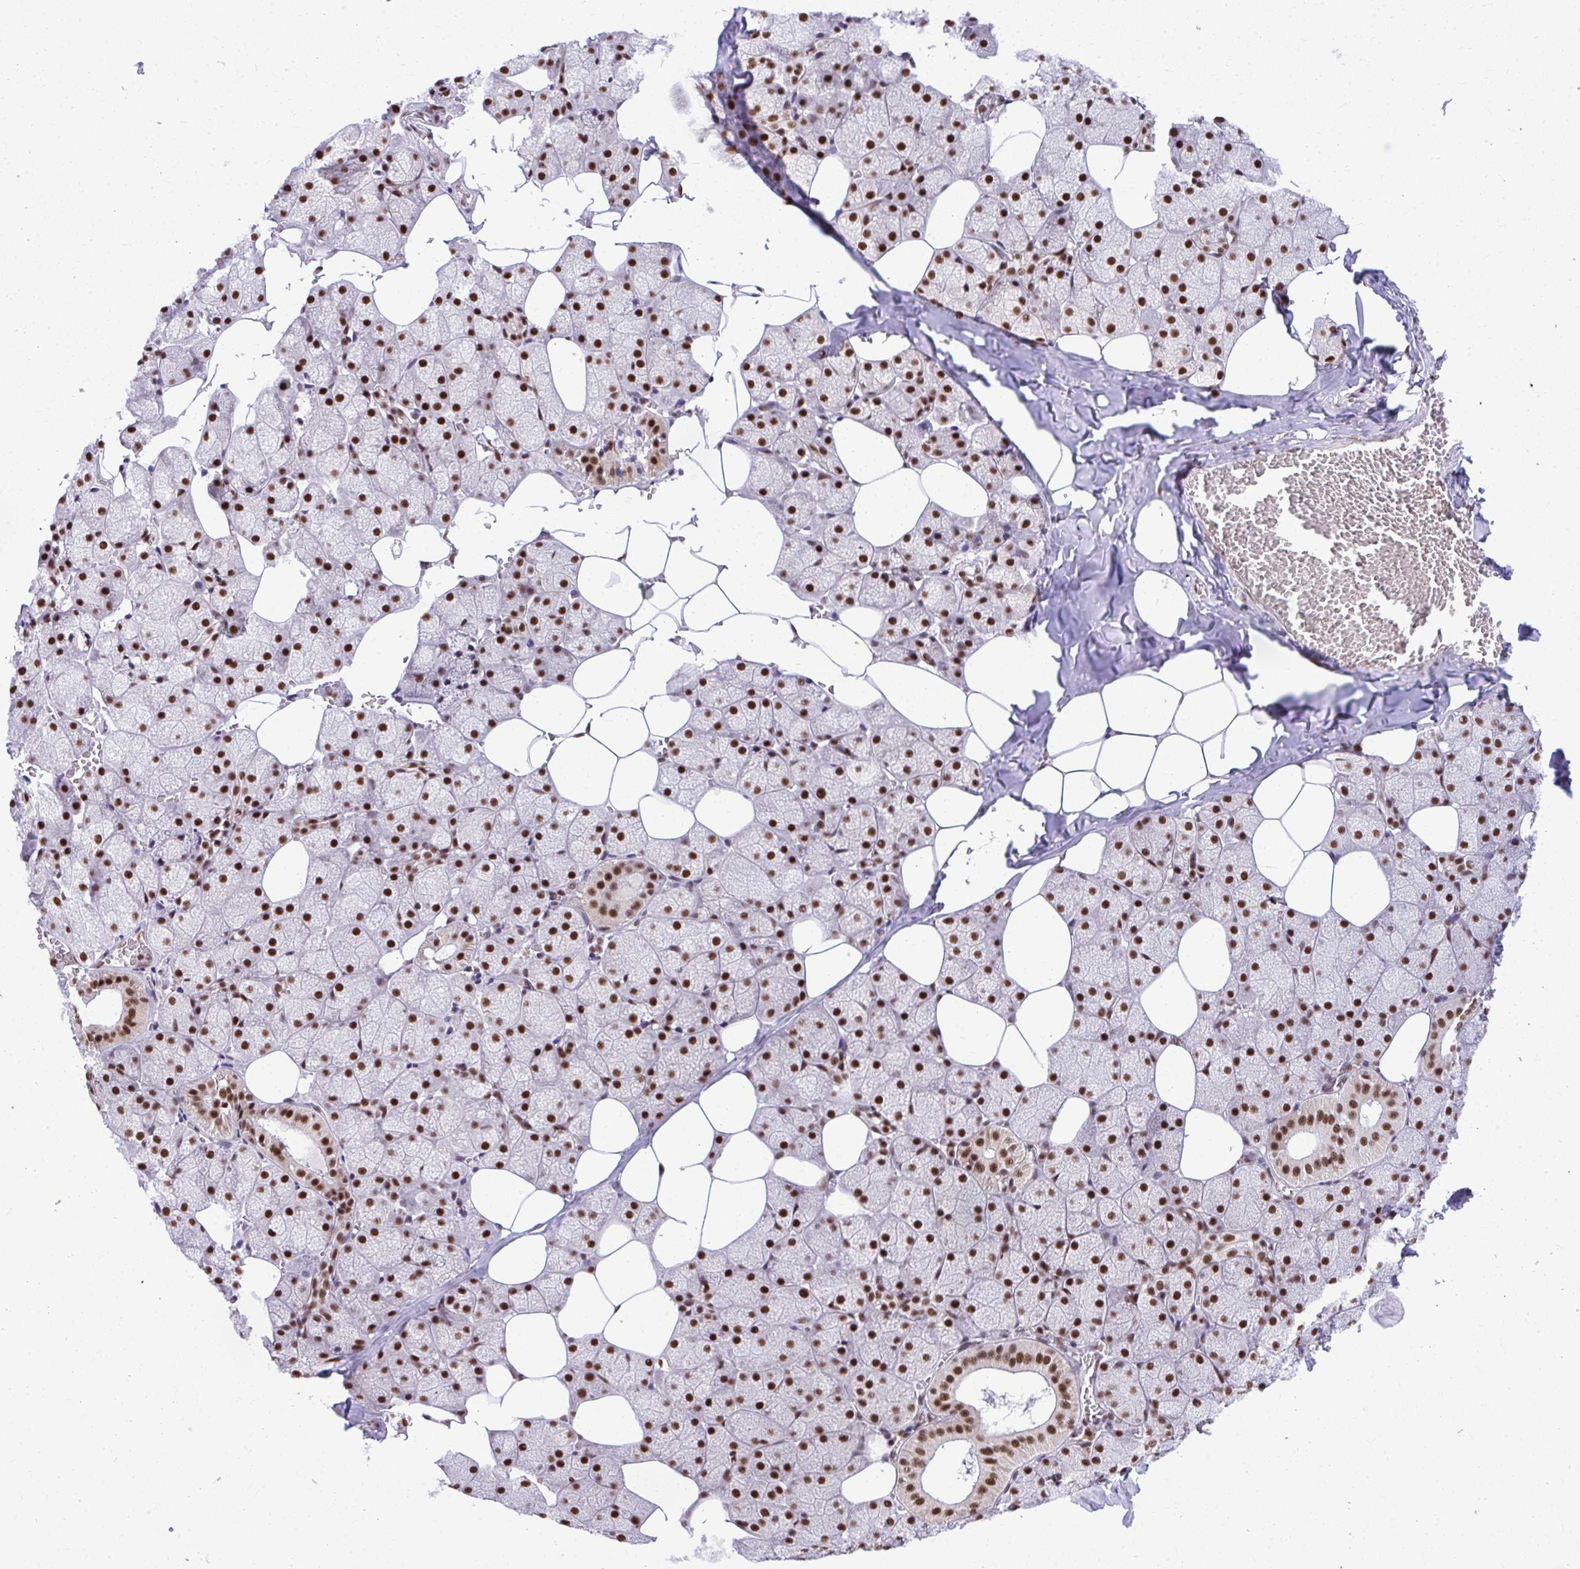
{"staining": {"intensity": "strong", "quantity": ">75%", "location": "nuclear"}, "tissue": "salivary gland", "cell_type": "Glandular cells", "image_type": "normal", "snomed": [{"axis": "morphology", "description": "Normal tissue, NOS"}, {"axis": "topography", "description": "Salivary gland"}, {"axis": "topography", "description": "Peripheral nerve tissue"}], "caption": "Human salivary gland stained with a brown dye reveals strong nuclear positive positivity in about >75% of glandular cells.", "gene": "PRPF19", "patient": {"sex": "male", "age": 38}}